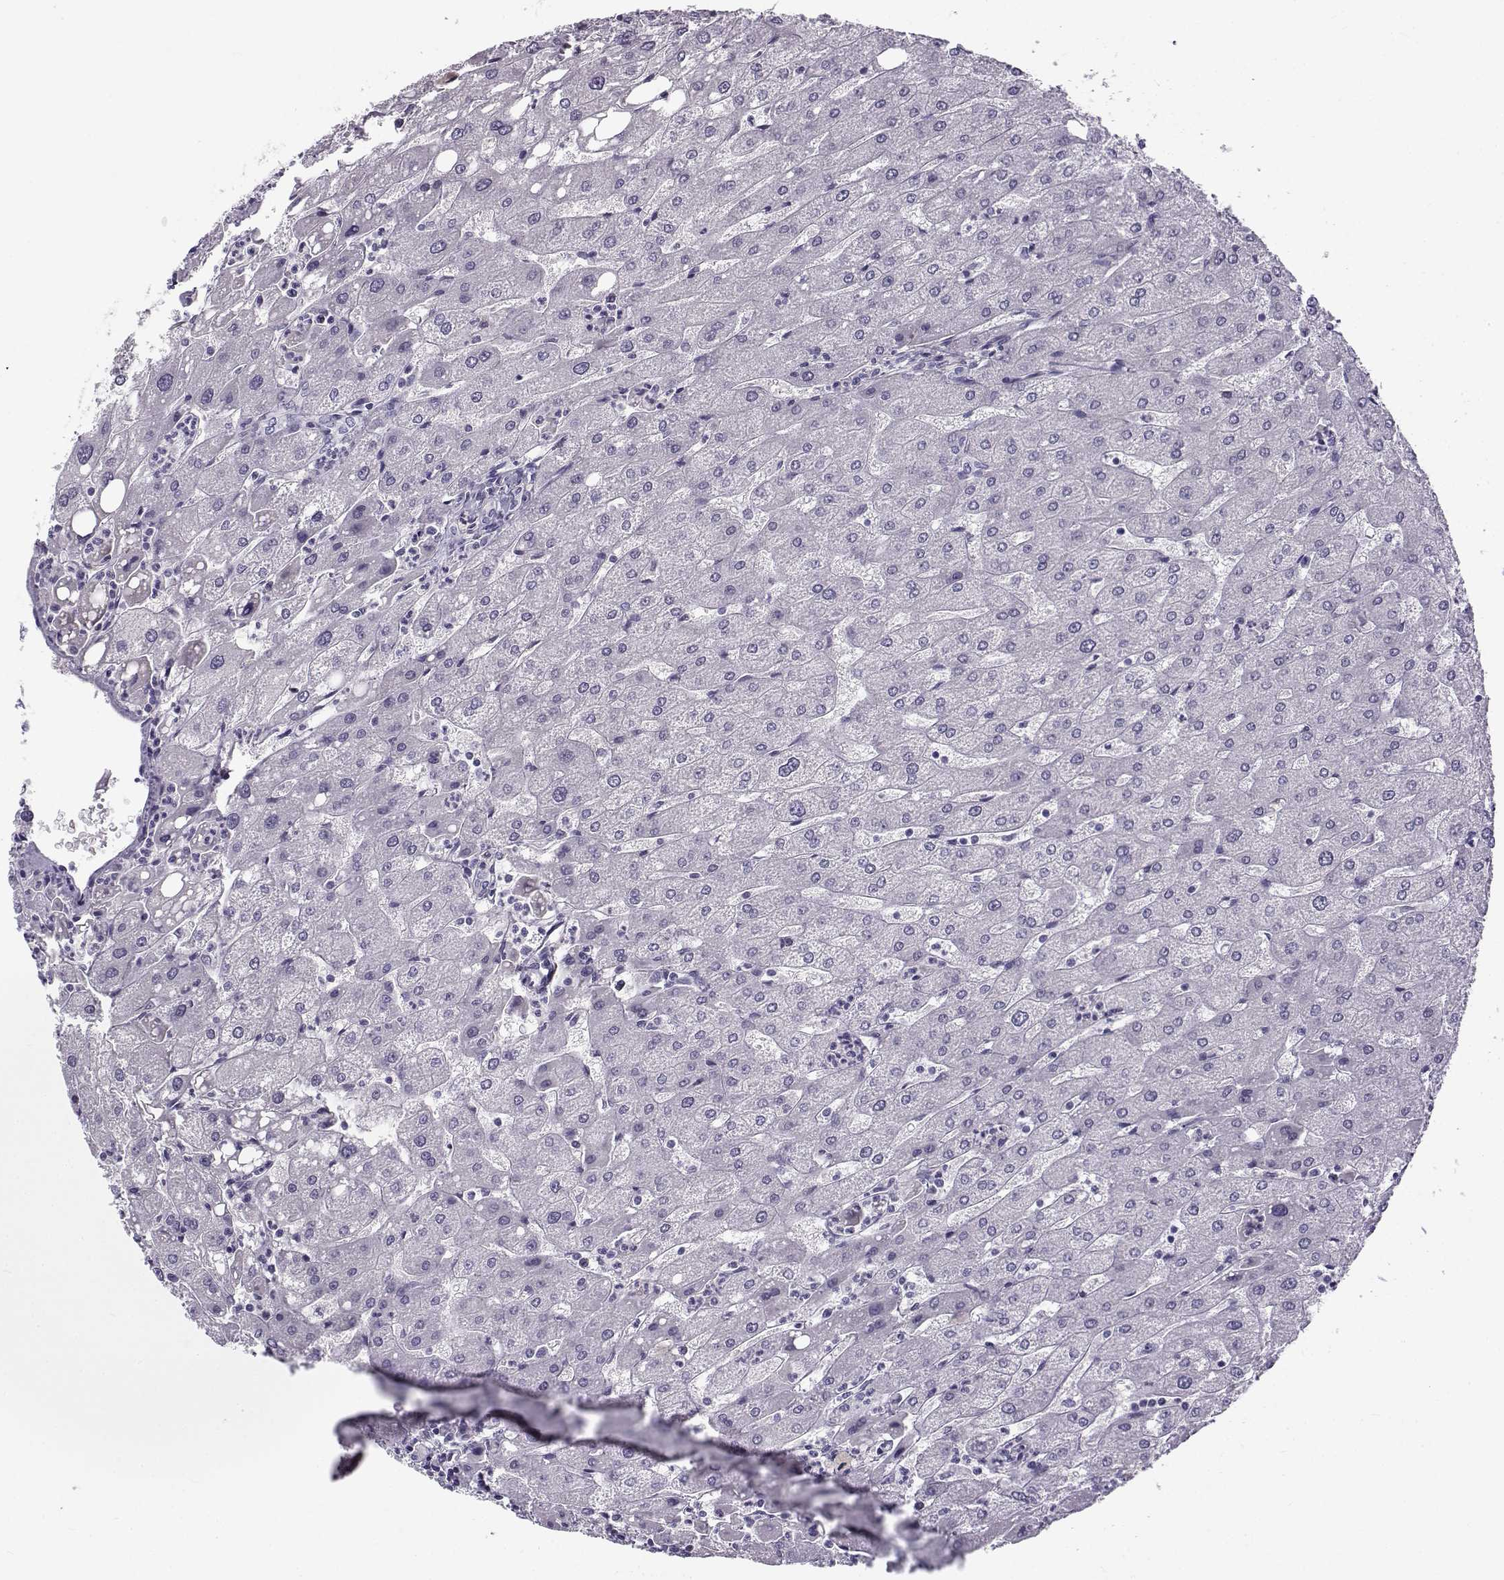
{"staining": {"intensity": "negative", "quantity": "none", "location": "none"}, "tissue": "liver", "cell_type": "Cholangiocytes", "image_type": "normal", "snomed": [{"axis": "morphology", "description": "Normal tissue, NOS"}, {"axis": "topography", "description": "Liver"}], "caption": "Immunohistochemical staining of normal human liver demonstrates no significant positivity in cholangiocytes. (Brightfield microscopy of DAB (3,3'-diaminobenzidine) immunohistochemistry (IHC) at high magnification).", "gene": "GTSF1L", "patient": {"sex": "male", "age": 67}}